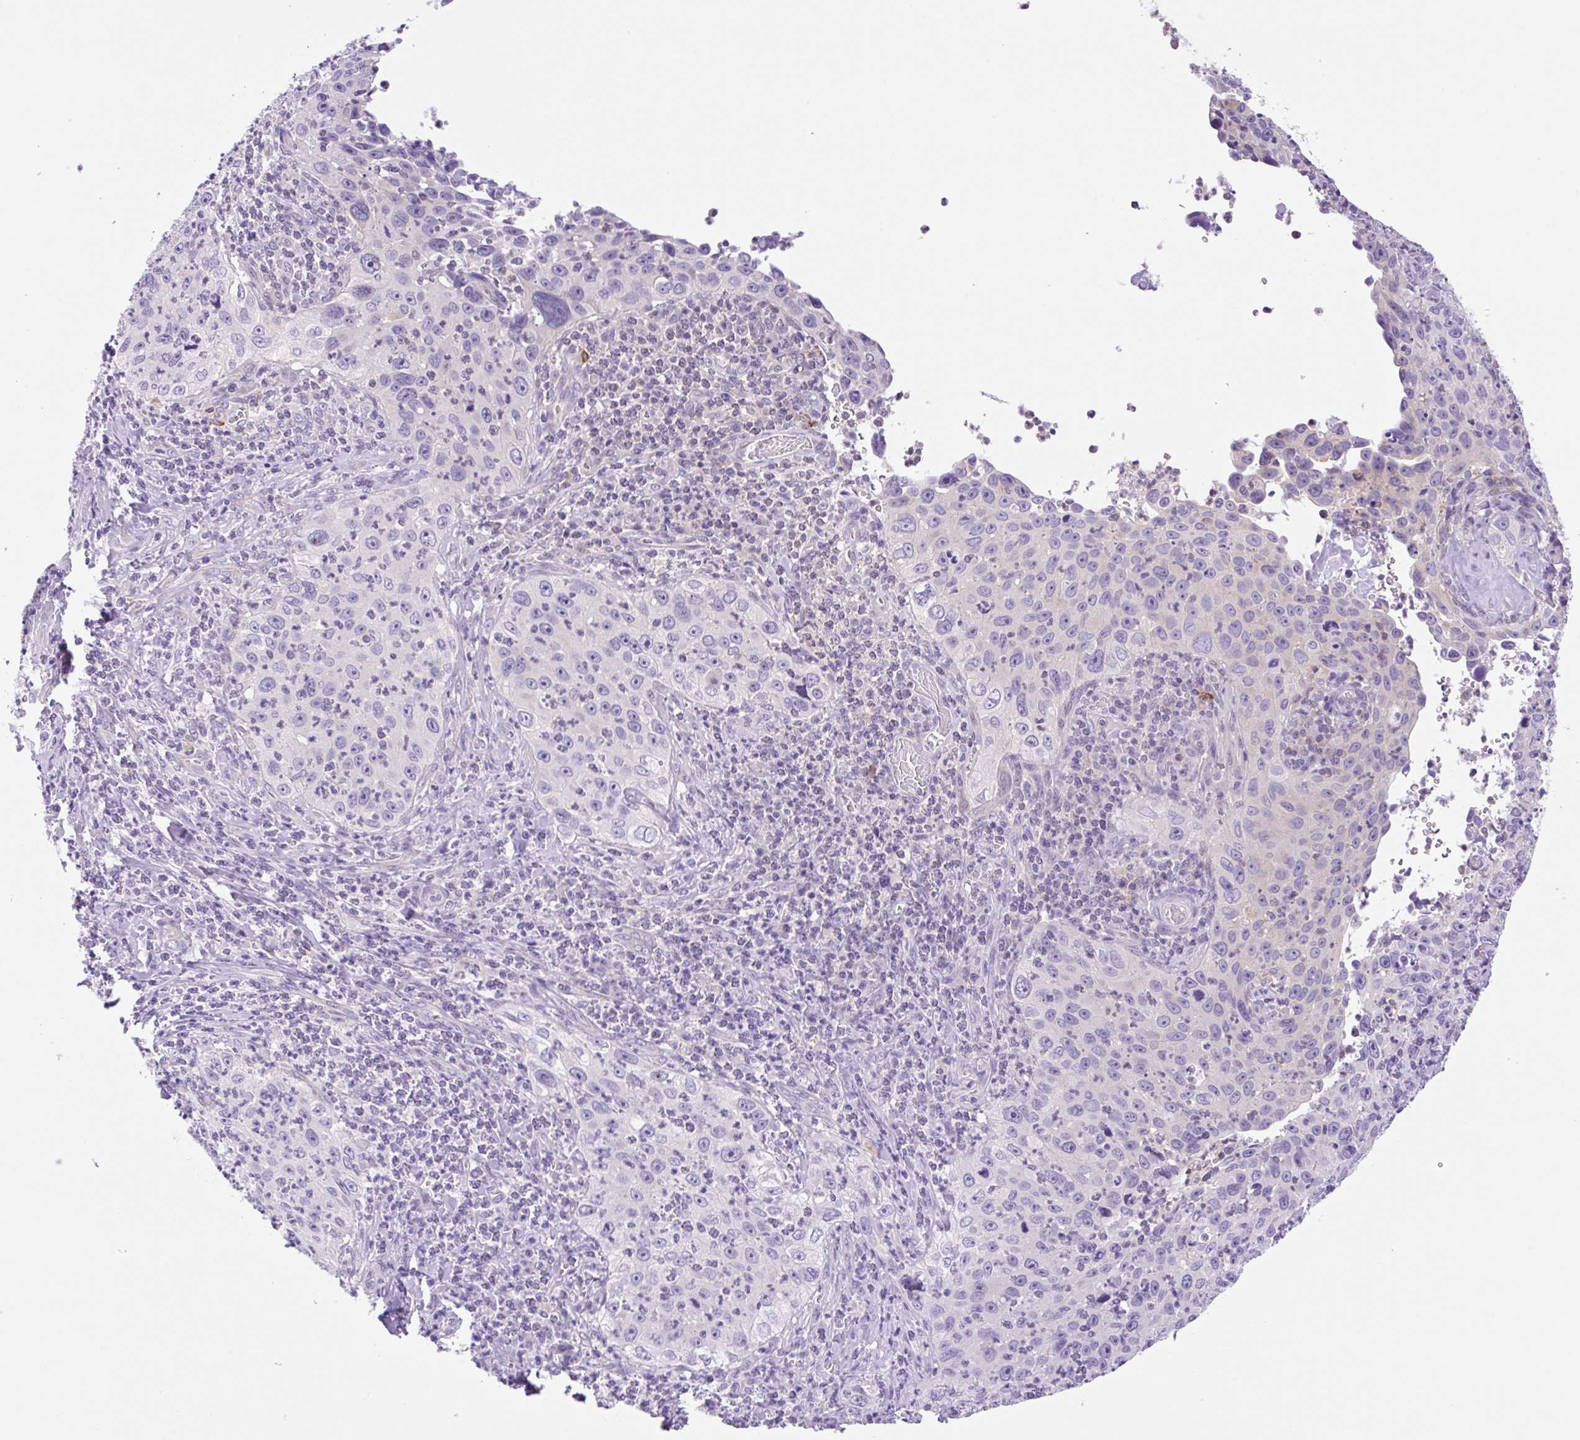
{"staining": {"intensity": "negative", "quantity": "none", "location": "none"}, "tissue": "cervical cancer", "cell_type": "Tumor cells", "image_type": "cancer", "snomed": [{"axis": "morphology", "description": "Squamous cell carcinoma, NOS"}, {"axis": "topography", "description": "Cervix"}], "caption": "Cervical cancer (squamous cell carcinoma) was stained to show a protein in brown. There is no significant staining in tumor cells.", "gene": "CAMK2B", "patient": {"sex": "female", "age": 30}}